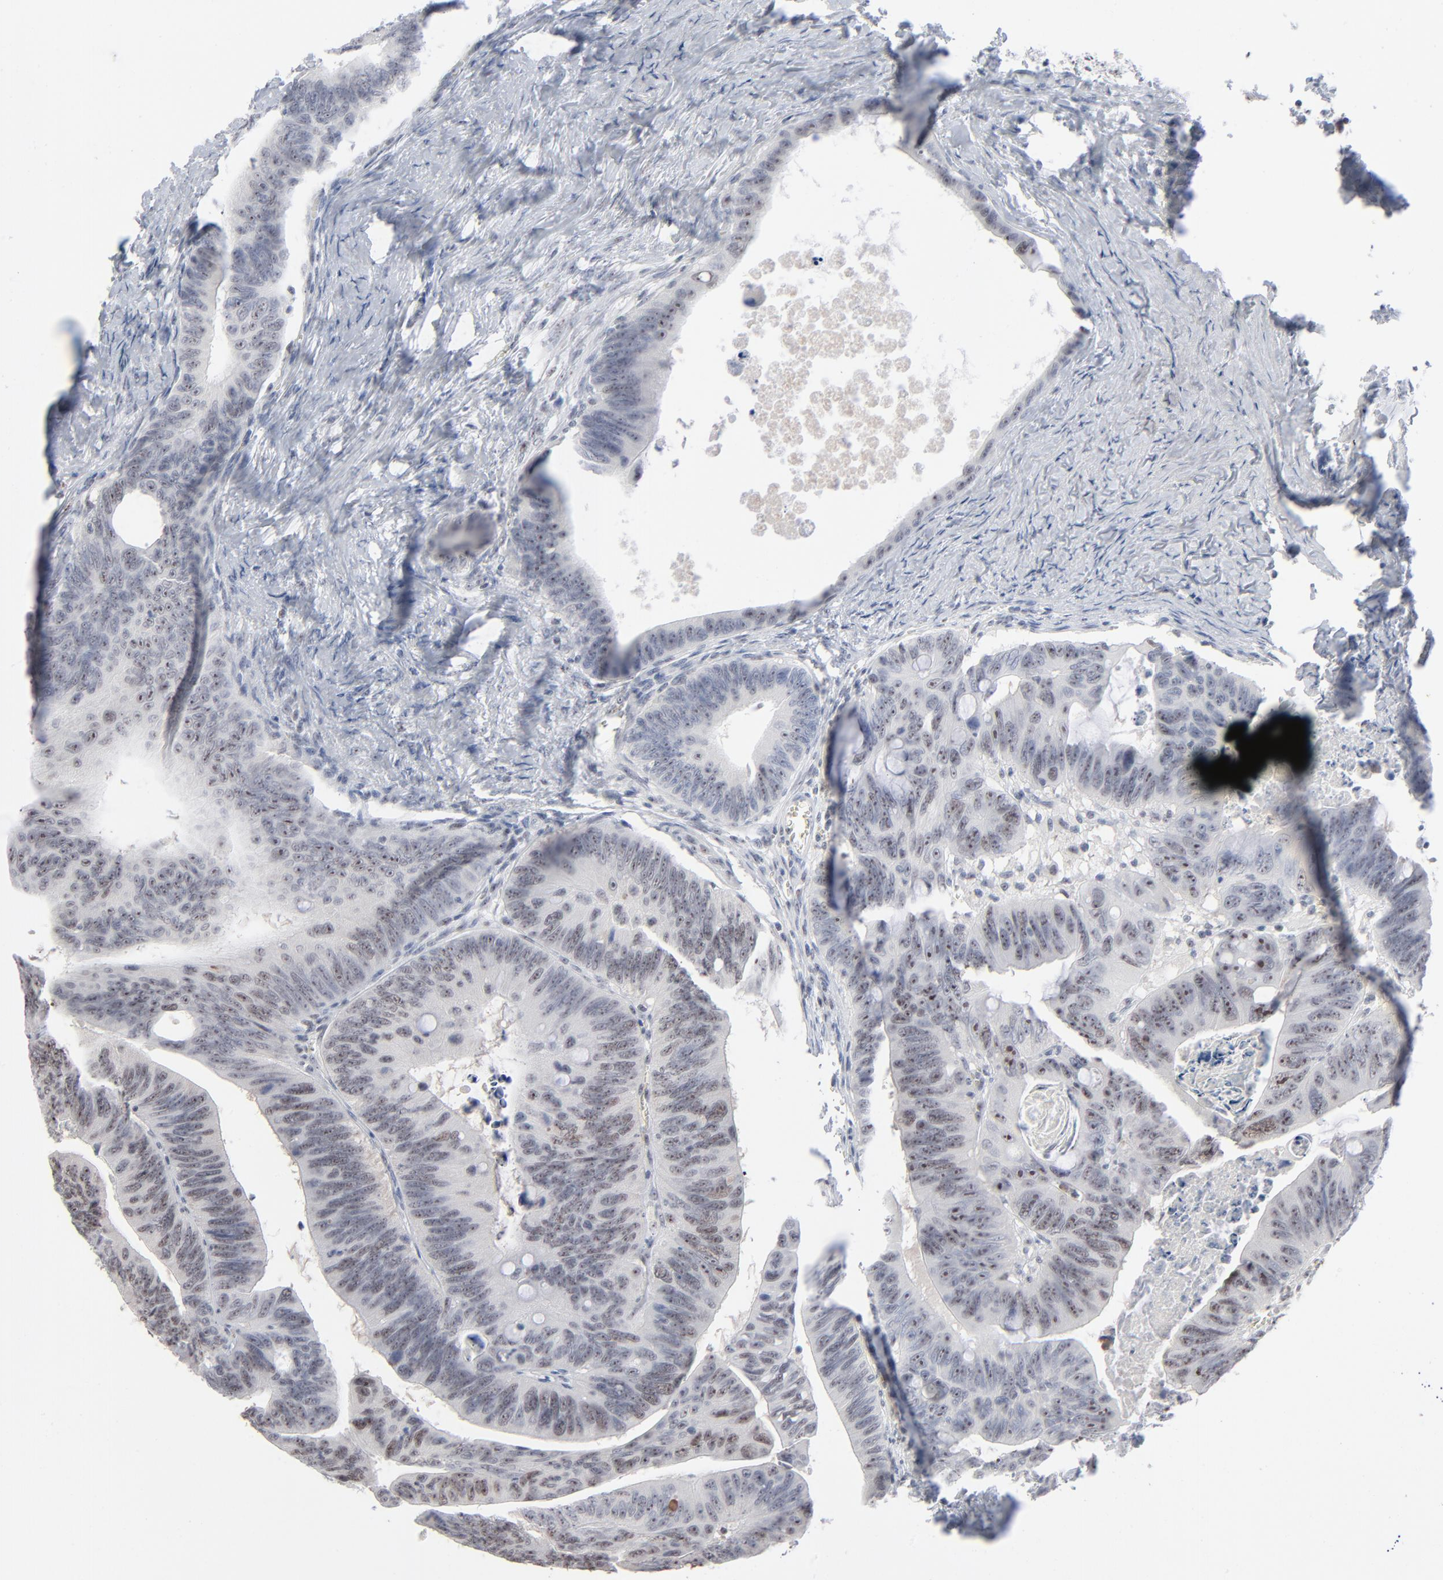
{"staining": {"intensity": "negative", "quantity": "none", "location": "none"}, "tissue": "colorectal cancer", "cell_type": "Tumor cells", "image_type": "cancer", "snomed": [{"axis": "morphology", "description": "Adenocarcinoma, NOS"}, {"axis": "topography", "description": "Colon"}], "caption": "IHC micrograph of neoplastic tissue: human adenocarcinoma (colorectal) stained with DAB exhibits no significant protein positivity in tumor cells. (DAB immunohistochemistry with hematoxylin counter stain).", "gene": "MPHOSPH6", "patient": {"sex": "female", "age": 55}}